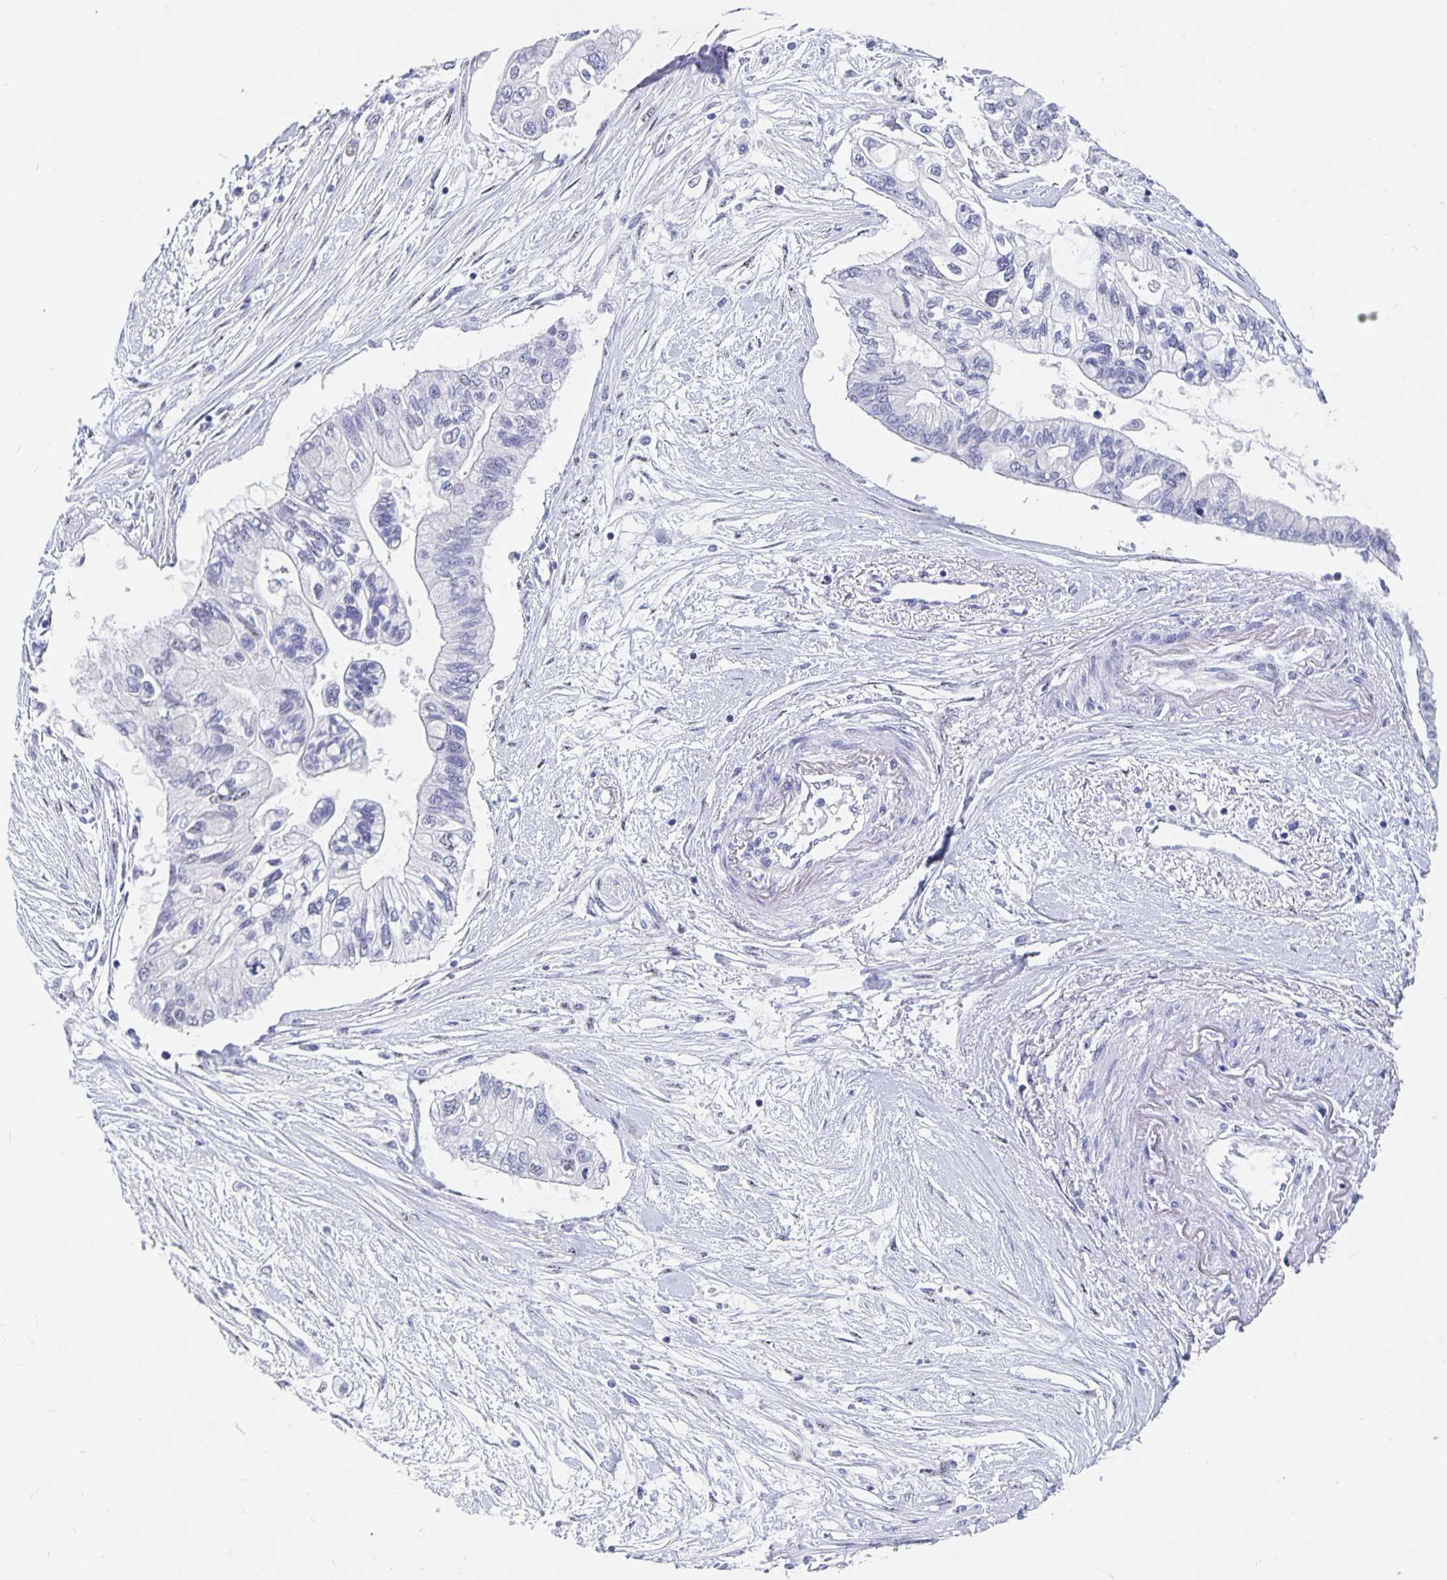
{"staining": {"intensity": "negative", "quantity": "none", "location": "none"}, "tissue": "pancreatic cancer", "cell_type": "Tumor cells", "image_type": "cancer", "snomed": [{"axis": "morphology", "description": "Adenocarcinoma, NOS"}, {"axis": "topography", "description": "Pancreas"}], "caption": "Tumor cells show no significant protein staining in pancreatic cancer (adenocarcinoma). (Immunohistochemistry (ihc), brightfield microscopy, high magnification).", "gene": "SMOC1", "patient": {"sex": "female", "age": 77}}